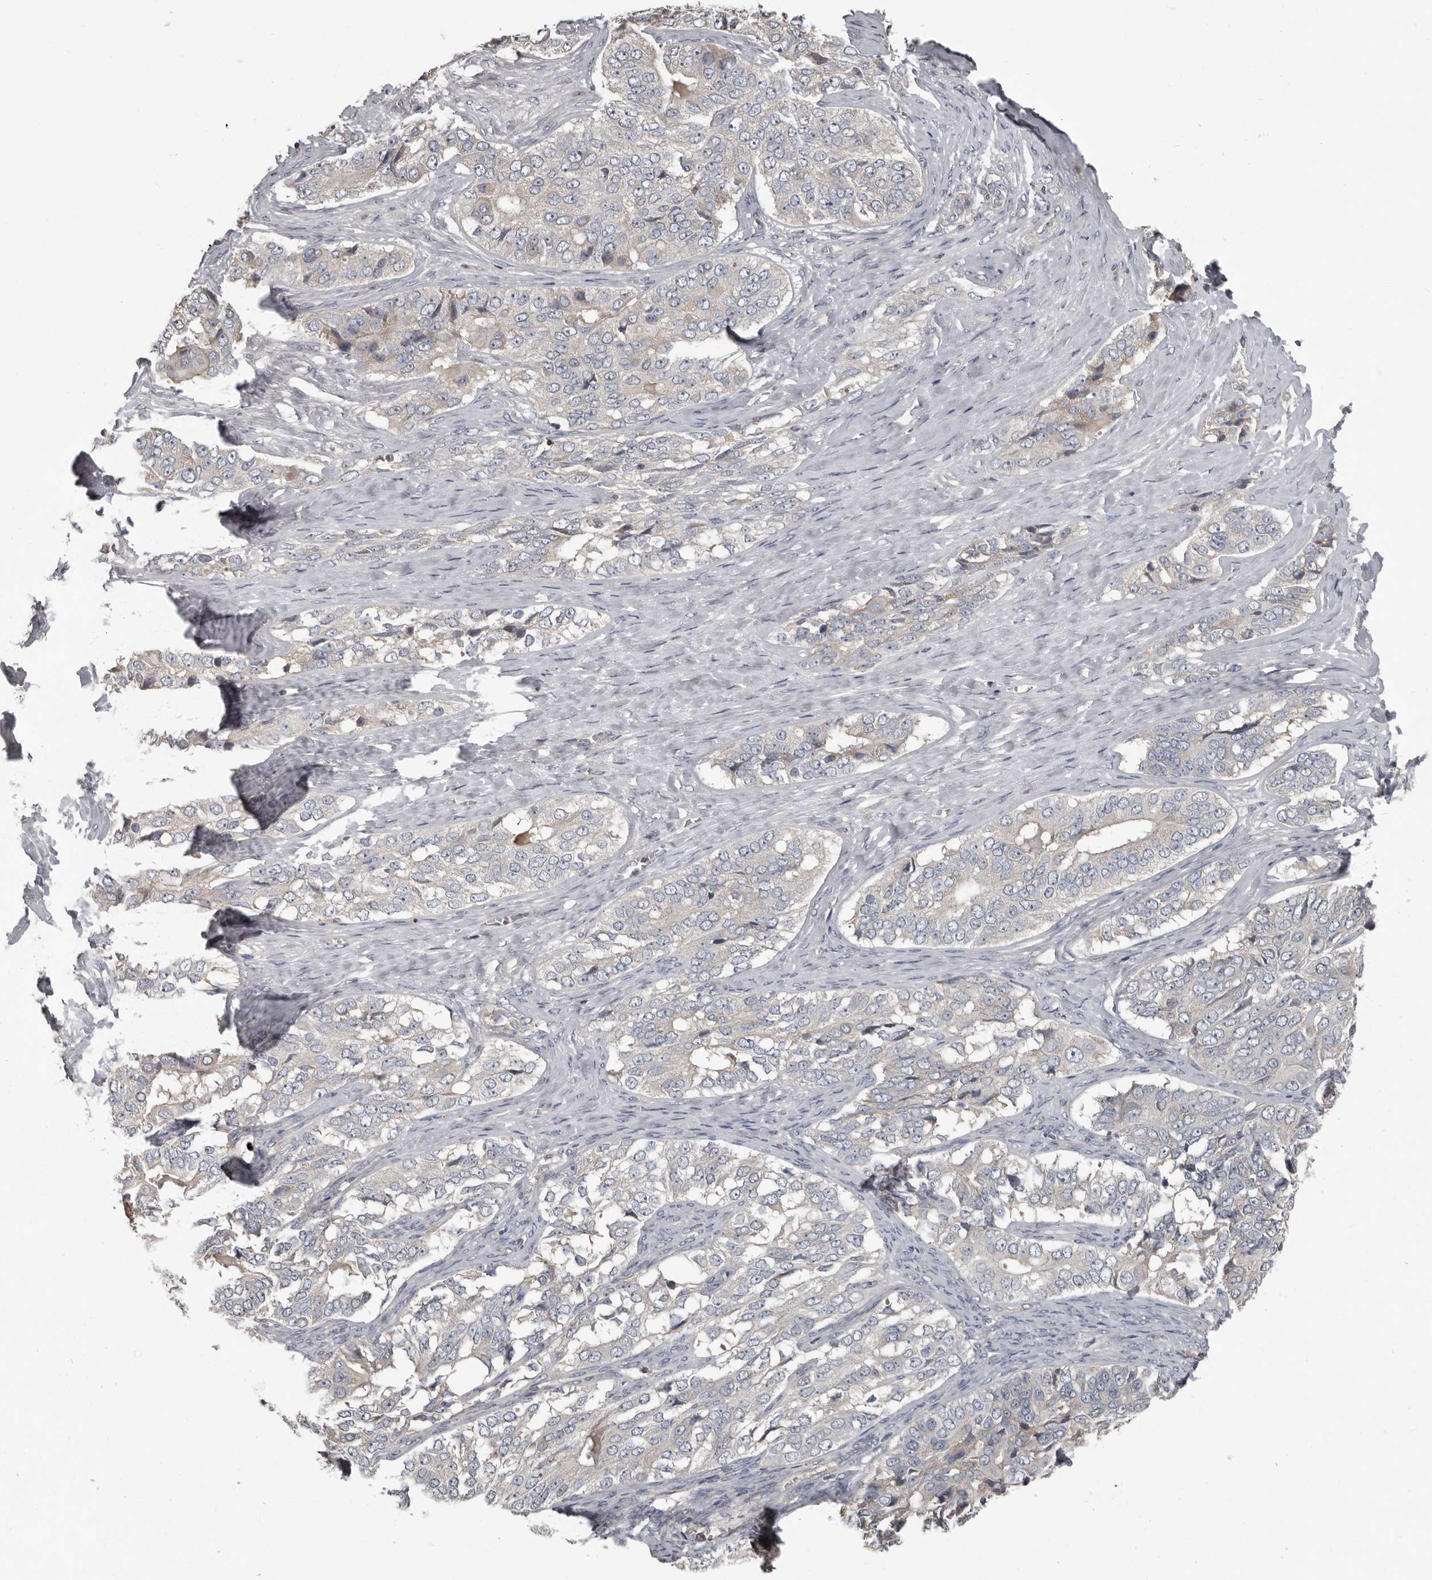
{"staining": {"intensity": "negative", "quantity": "none", "location": "none"}, "tissue": "ovarian cancer", "cell_type": "Tumor cells", "image_type": "cancer", "snomed": [{"axis": "morphology", "description": "Carcinoma, endometroid"}, {"axis": "topography", "description": "Ovary"}], "caption": "Ovarian cancer (endometroid carcinoma) stained for a protein using immunohistochemistry (IHC) exhibits no staining tumor cells.", "gene": "CA6", "patient": {"sex": "female", "age": 51}}